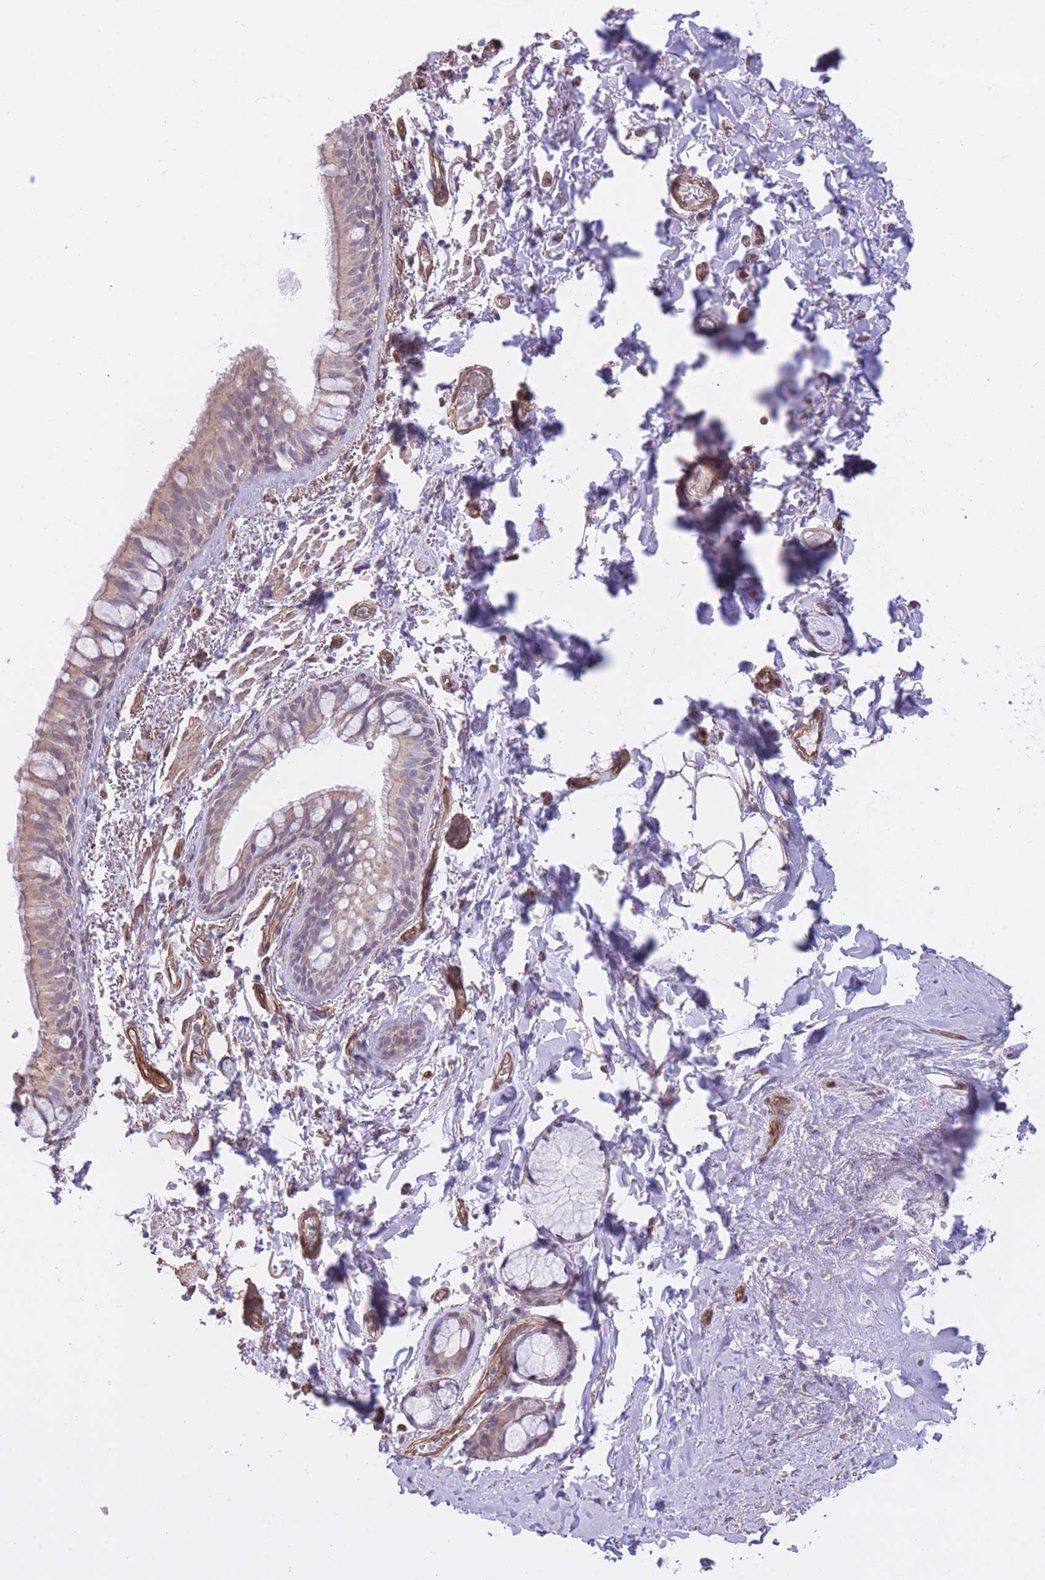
{"staining": {"intensity": "weak", "quantity": "25%-75%", "location": "cytoplasmic/membranous"}, "tissue": "bronchus", "cell_type": "Respiratory epithelial cells", "image_type": "normal", "snomed": [{"axis": "morphology", "description": "Normal tissue, NOS"}, {"axis": "topography", "description": "Bronchus"}], "caption": "Brown immunohistochemical staining in unremarkable bronchus reveals weak cytoplasmic/membranous positivity in approximately 25%-75% of respiratory epithelial cells.", "gene": "QTRT1", "patient": {"sex": "male", "age": 70}}